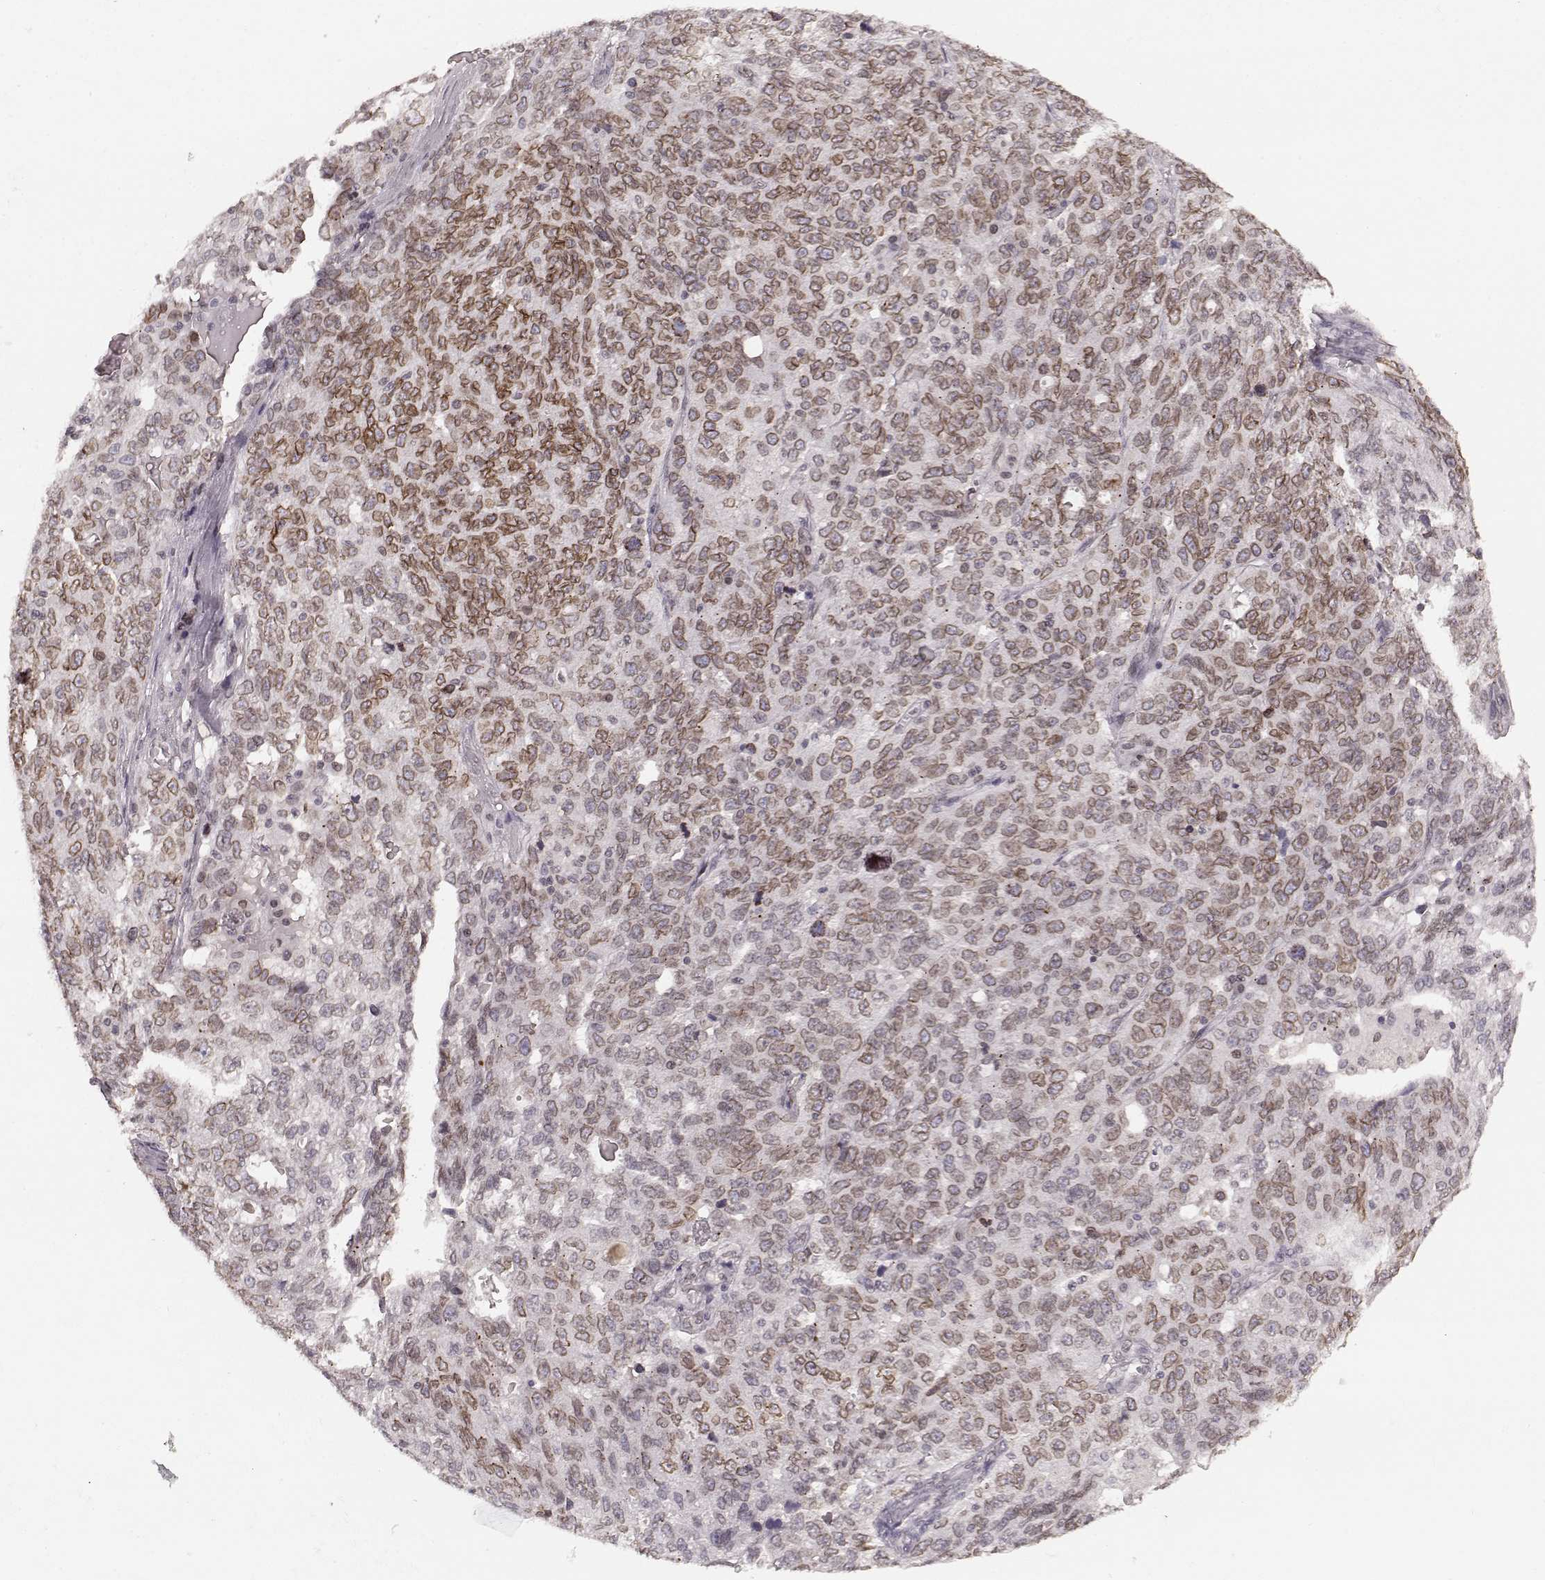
{"staining": {"intensity": "moderate", "quantity": "25%-75%", "location": "cytoplasmic/membranous,nuclear"}, "tissue": "ovarian cancer", "cell_type": "Tumor cells", "image_type": "cancer", "snomed": [{"axis": "morphology", "description": "Cystadenocarcinoma, serous, NOS"}, {"axis": "topography", "description": "Ovary"}], "caption": "Immunohistochemical staining of ovarian cancer shows moderate cytoplasmic/membranous and nuclear protein positivity in approximately 25%-75% of tumor cells.", "gene": "DCAF12", "patient": {"sex": "female", "age": 71}}